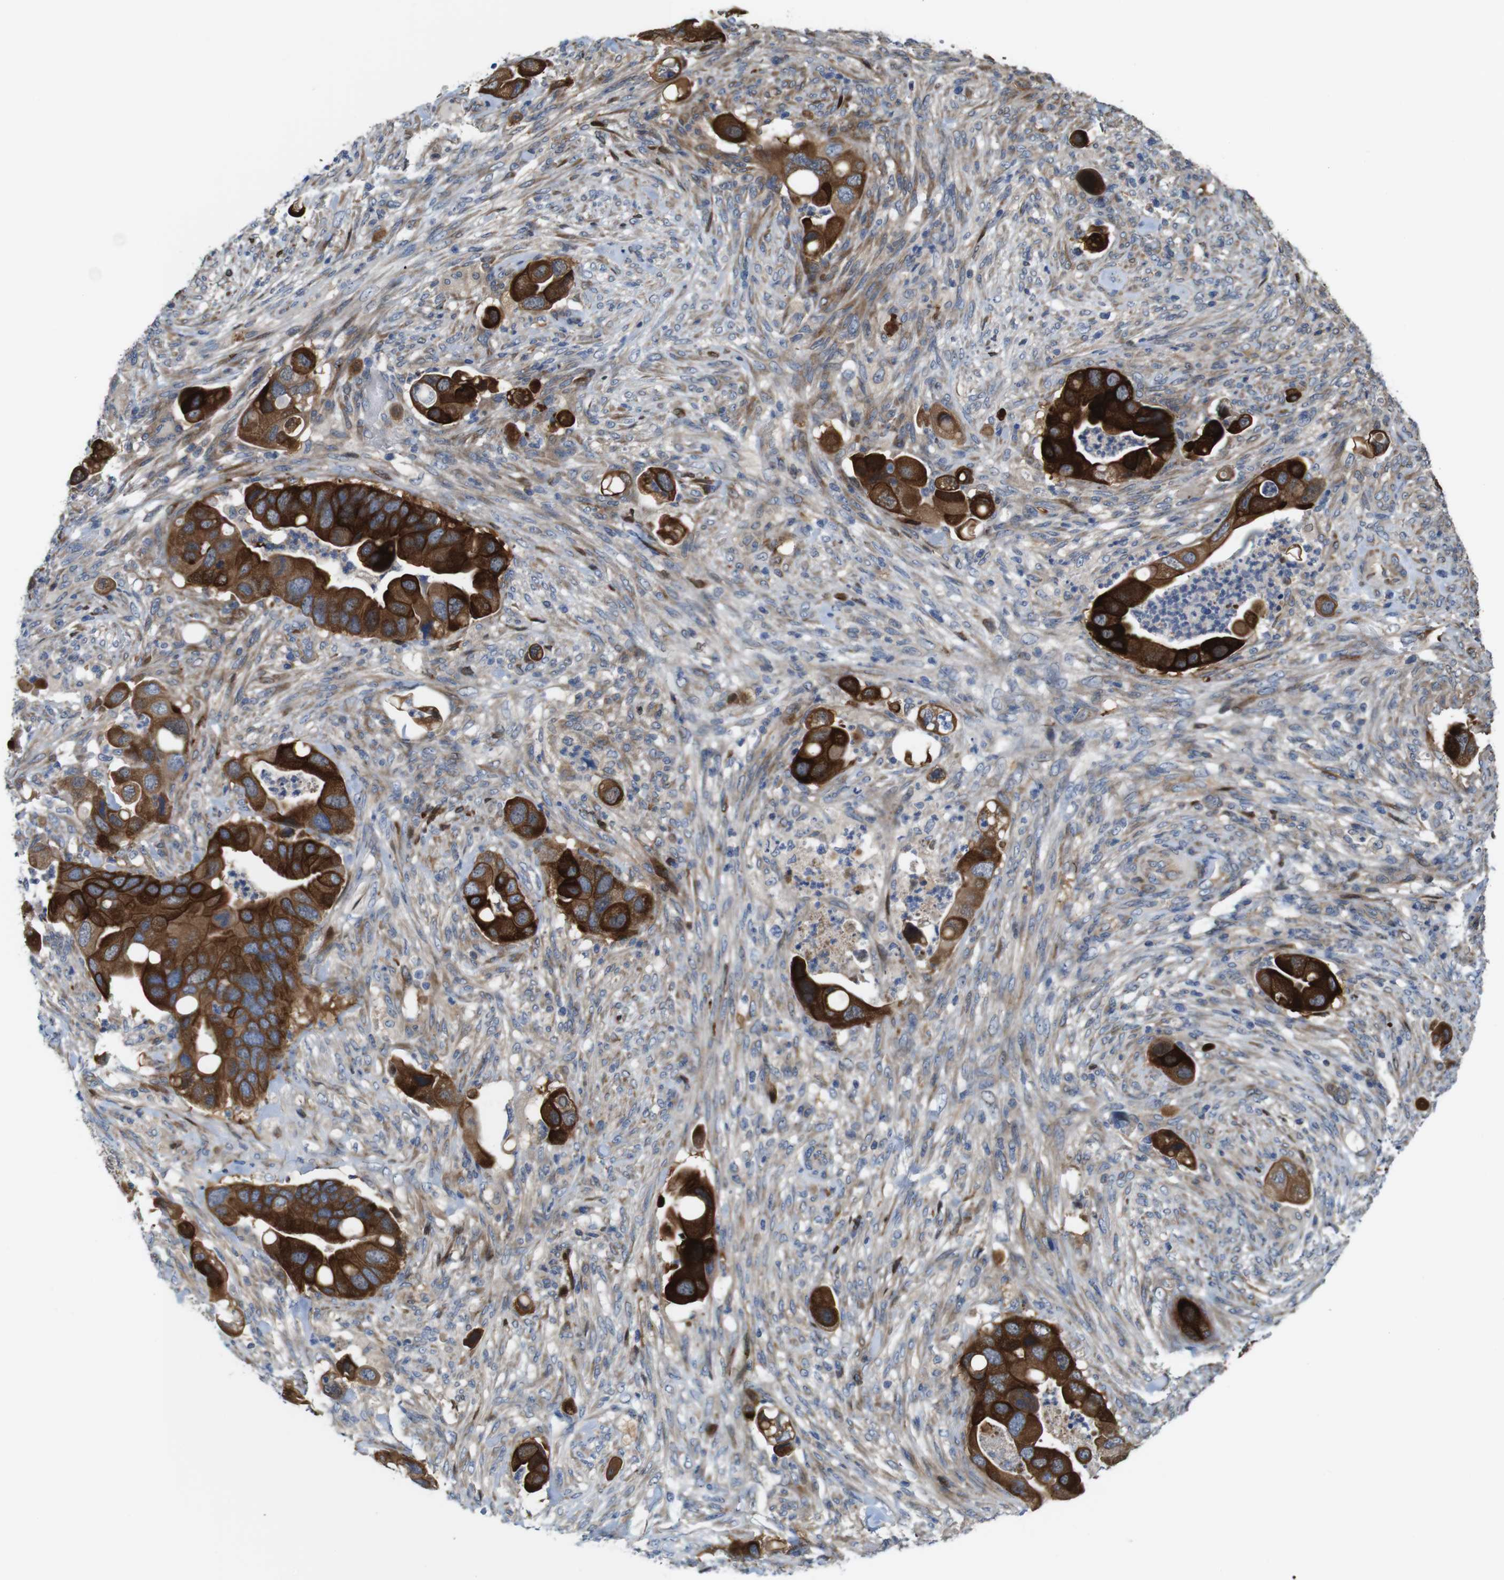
{"staining": {"intensity": "strong", "quantity": ">75%", "location": "cytoplasmic/membranous"}, "tissue": "colorectal cancer", "cell_type": "Tumor cells", "image_type": "cancer", "snomed": [{"axis": "morphology", "description": "Adenocarcinoma, NOS"}, {"axis": "topography", "description": "Rectum"}], "caption": "This is a micrograph of immunohistochemistry (IHC) staining of adenocarcinoma (colorectal), which shows strong staining in the cytoplasmic/membranous of tumor cells.", "gene": "PCOLCE2", "patient": {"sex": "female", "age": 57}}